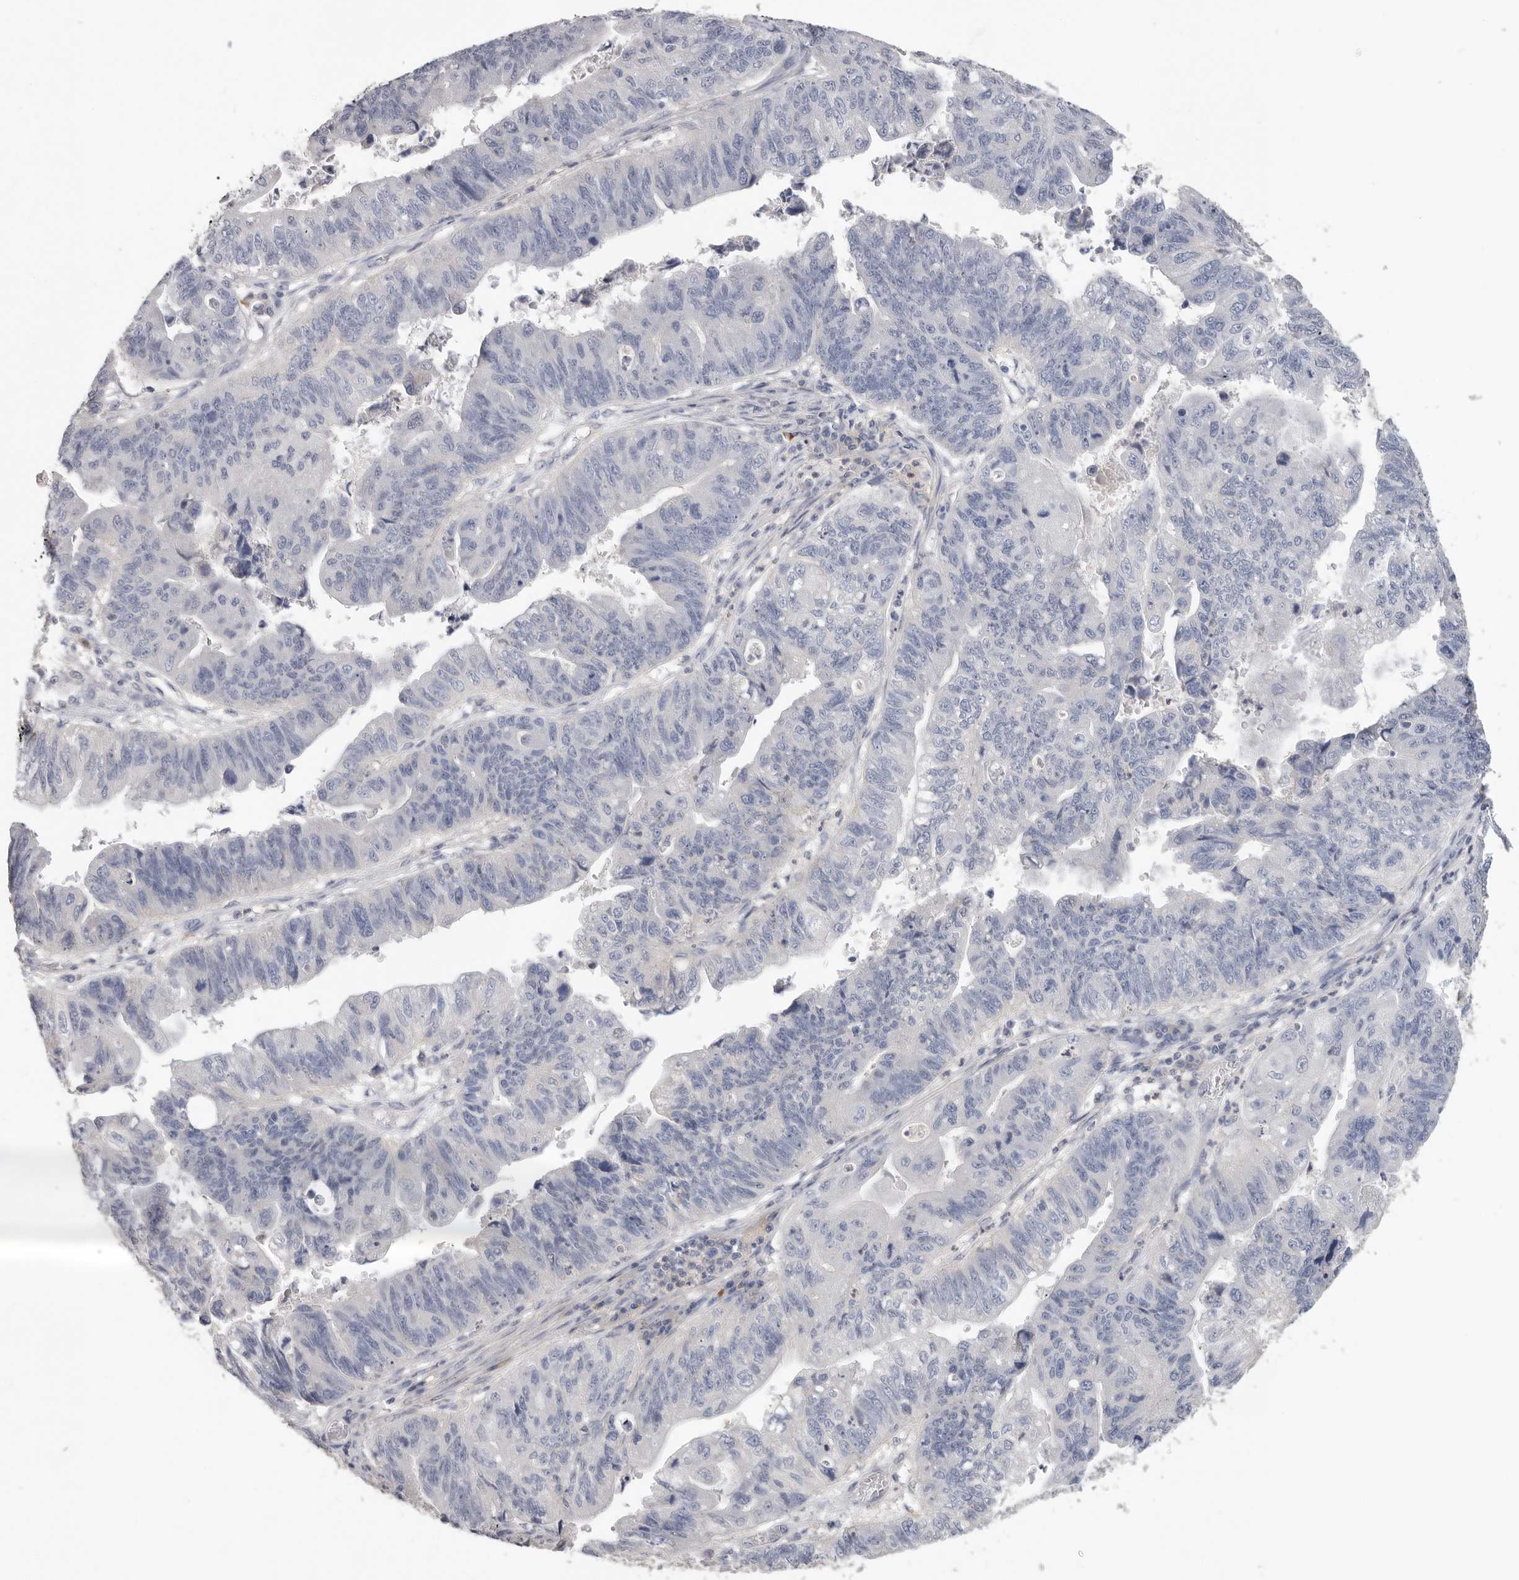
{"staining": {"intensity": "negative", "quantity": "none", "location": "none"}, "tissue": "stomach cancer", "cell_type": "Tumor cells", "image_type": "cancer", "snomed": [{"axis": "morphology", "description": "Adenocarcinoma, NOS"}, {"axis": "topography", "description": "Stomach"}], "caption": "This is an IHC photomicrograph of human adenocarcinoma (stomach). There is no staining in tumor cells.", "gene": "WDTC1", "patient": {"sex": "male", "age": 59}}